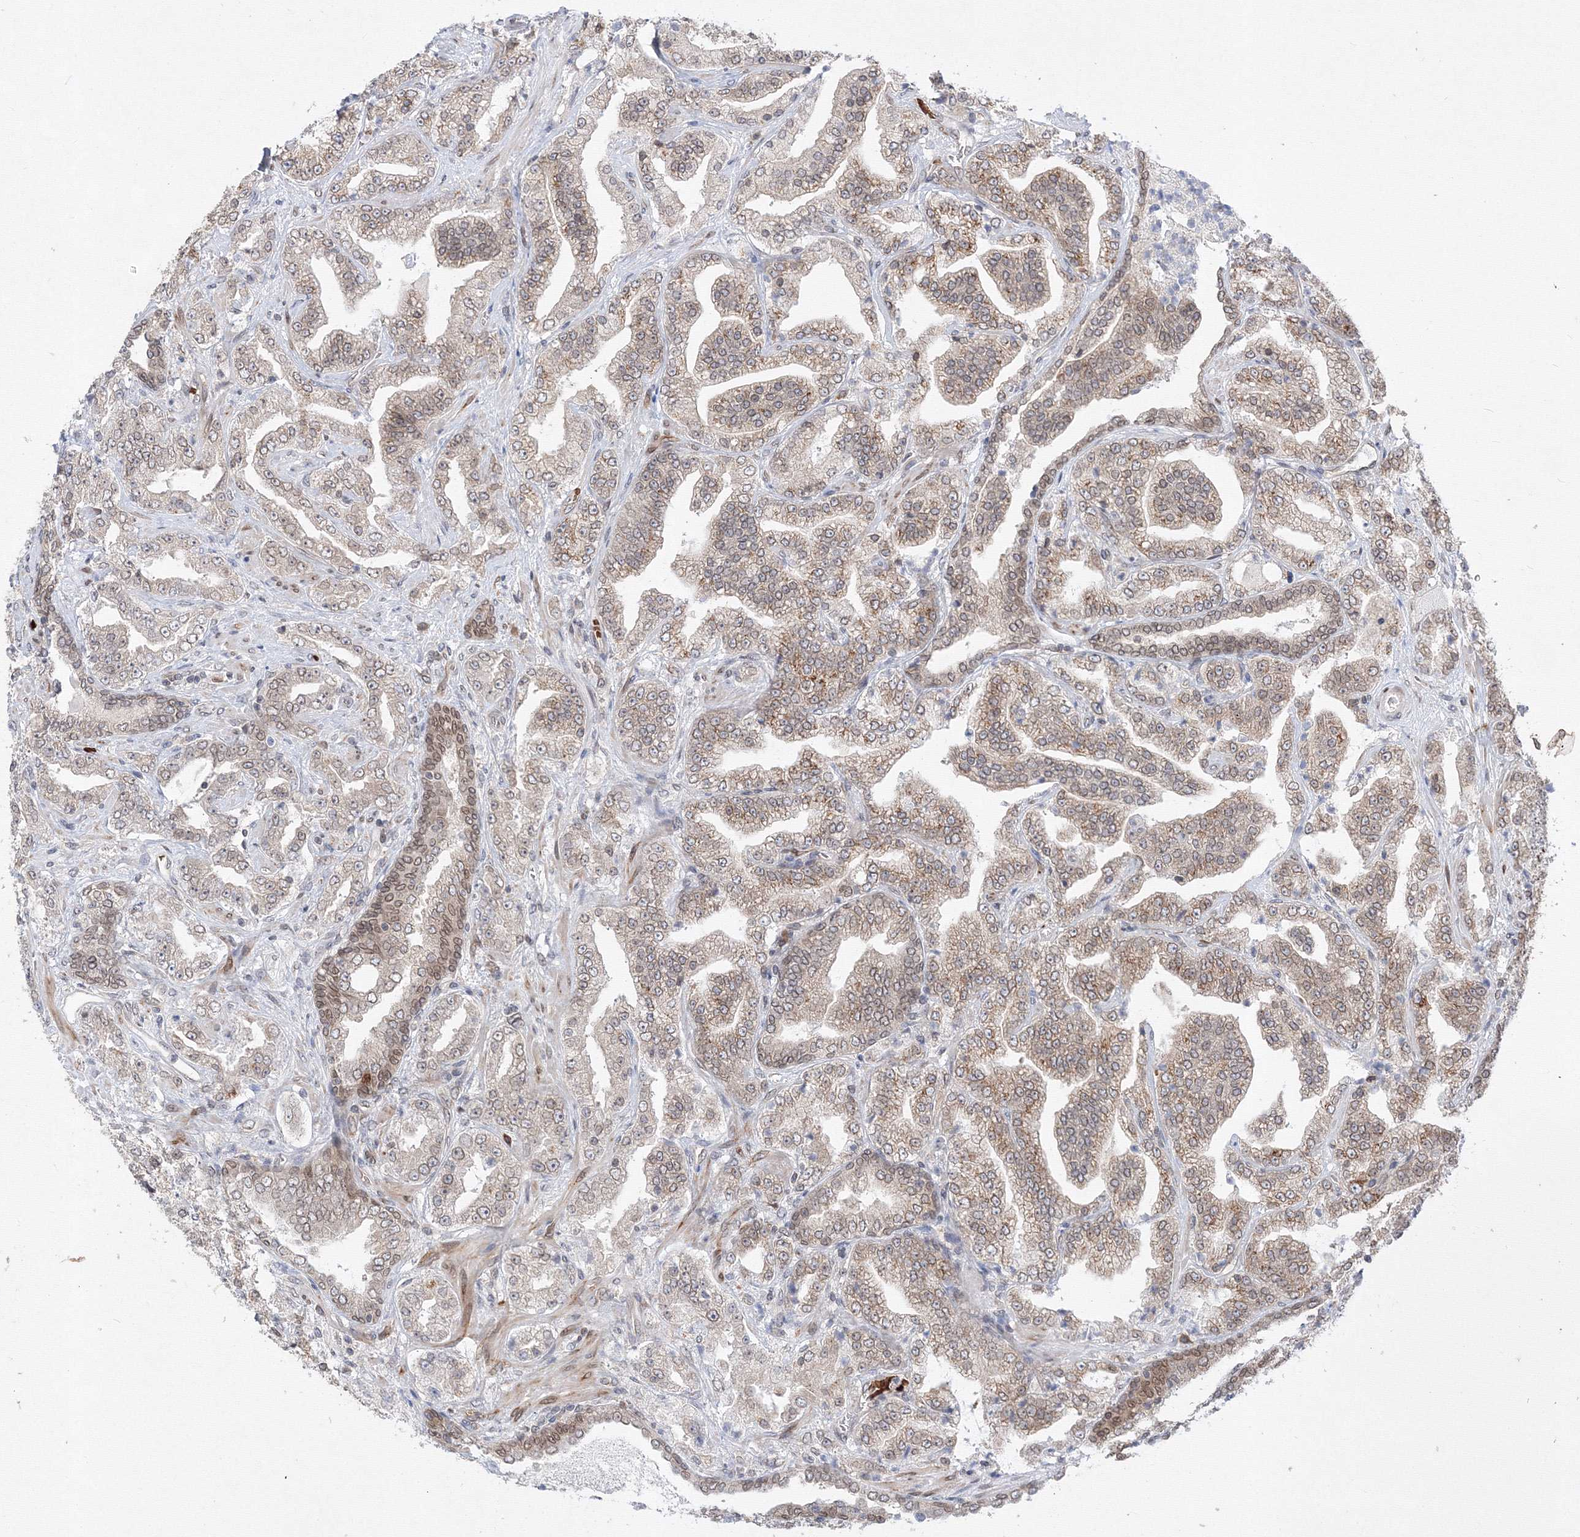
{"staining": {"intensity": "weak", "quantity": "25%-75%", "location": "cytoplasmic/membranous,nuclear"}, "tissue": "prostate cancer", "cell_type": "Tumor cells", "image_type": "cancer", "snomed": [{"axis": "morphology", "description": "Adenocarcinoma, High grade"}, {"axis": "topography", "description": "Prostate"}], "caption": "A histopathology image showing weak cytoplasmic/membranous and nuclear positivity in about 25%-75% of tumor cells in prostate adenocarcinoma (high-grade), as visualized by brown immunohistochemical staining.", "gene": "DNAJB2", "patient": {"sex": "male", "age": 64}}